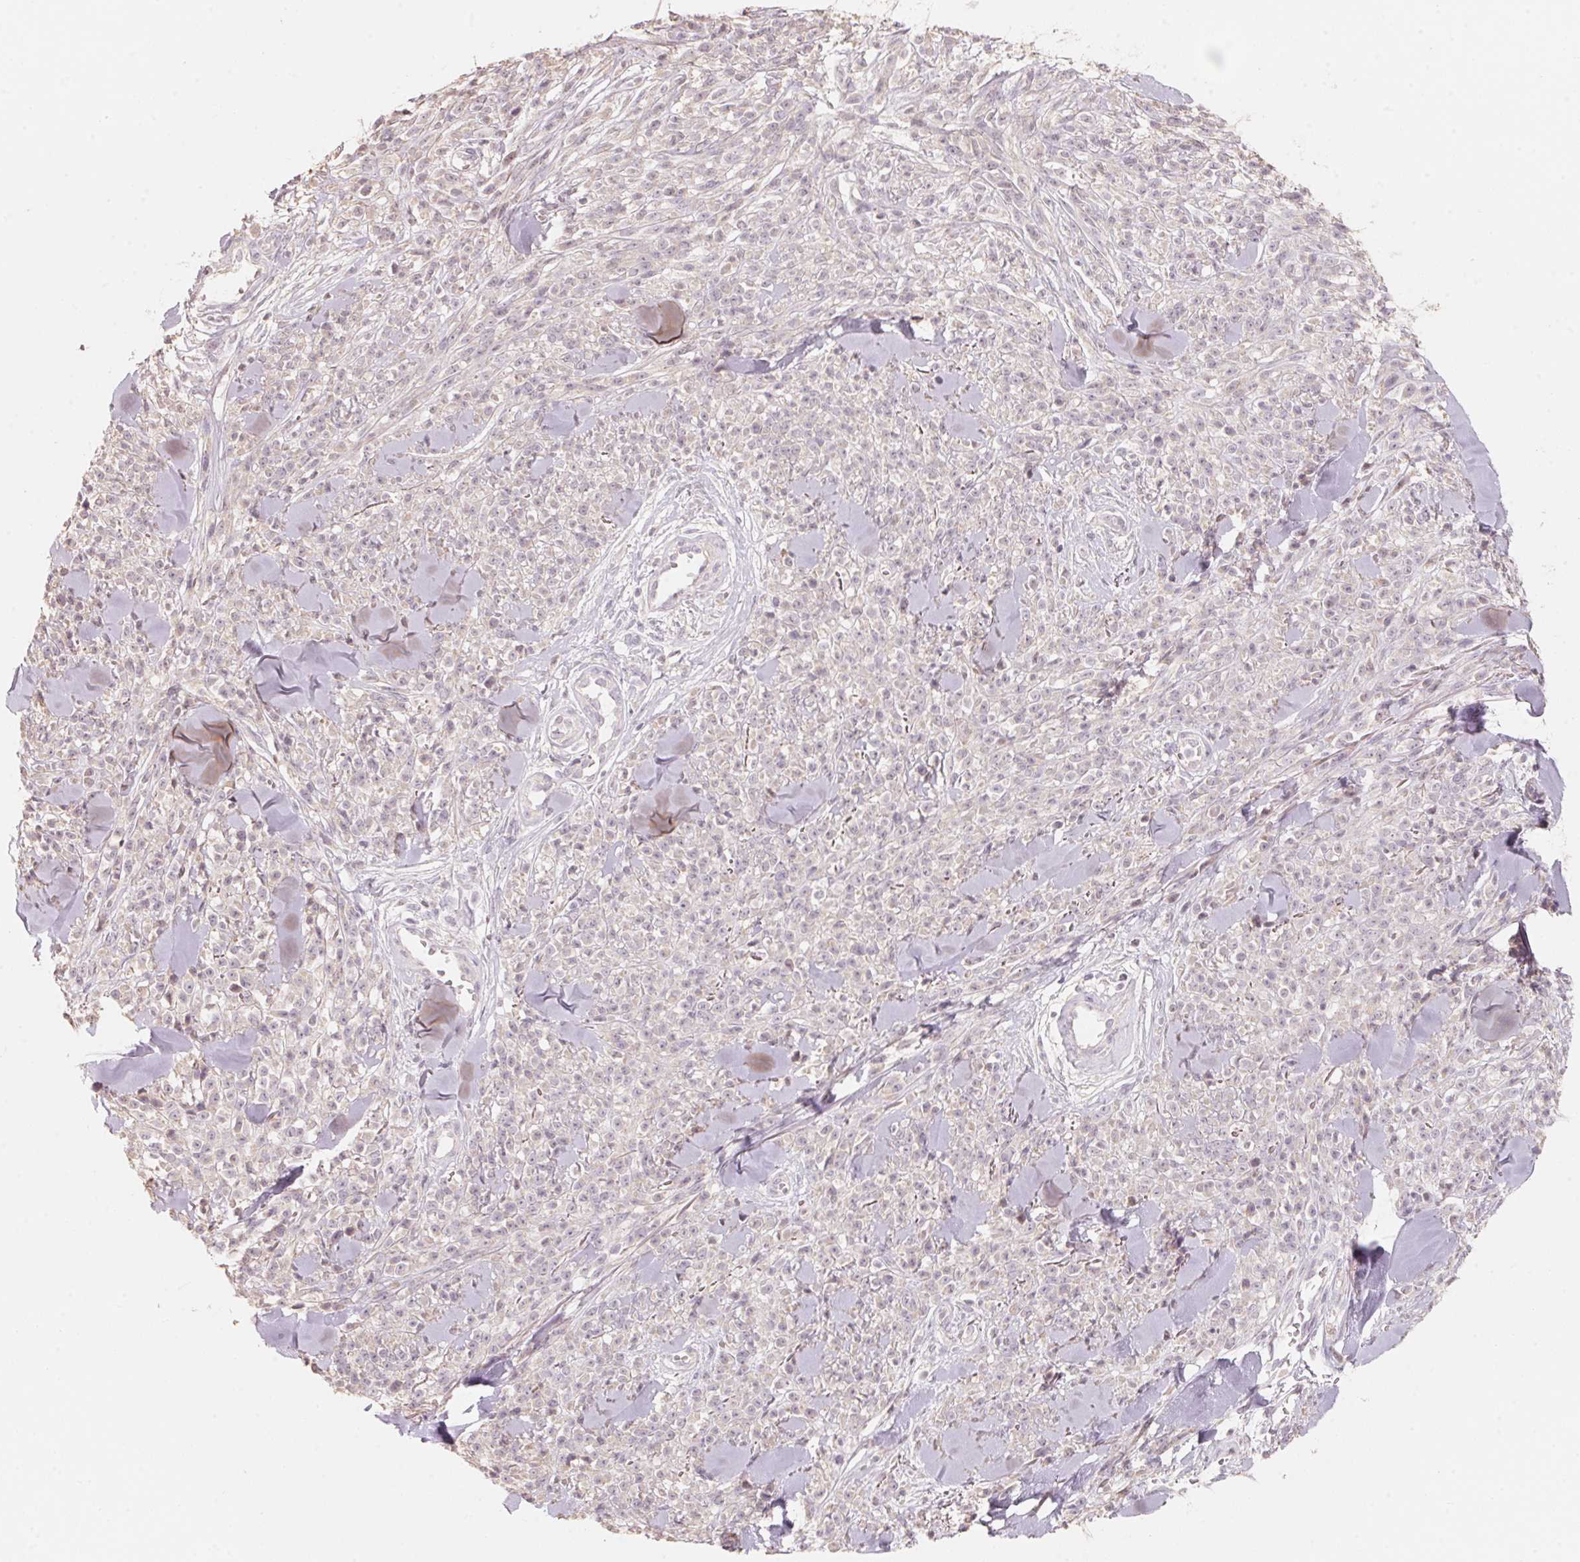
{"staining": {"intensity": "negative", "quantity": "none", "location": "none"}, "tissue": "melanoma", "cell_type": "Tumor cells", "image_type": "cancer", "snomed": [{"axis": "morphology", "description": "Malignant melanoma, NOS"}, {"axis": "topography", "description": "Skin"}, {"axis": "topography", "description": "Skin of trunk"}], "caption": "IHC image of human melanoma stained for a protein (brown), which exhibits no positivity in tumor cells. Nuclei are stained in blue.", "gene": "TP53AIP1", "patient": {"sex": "male", "age": 74}}